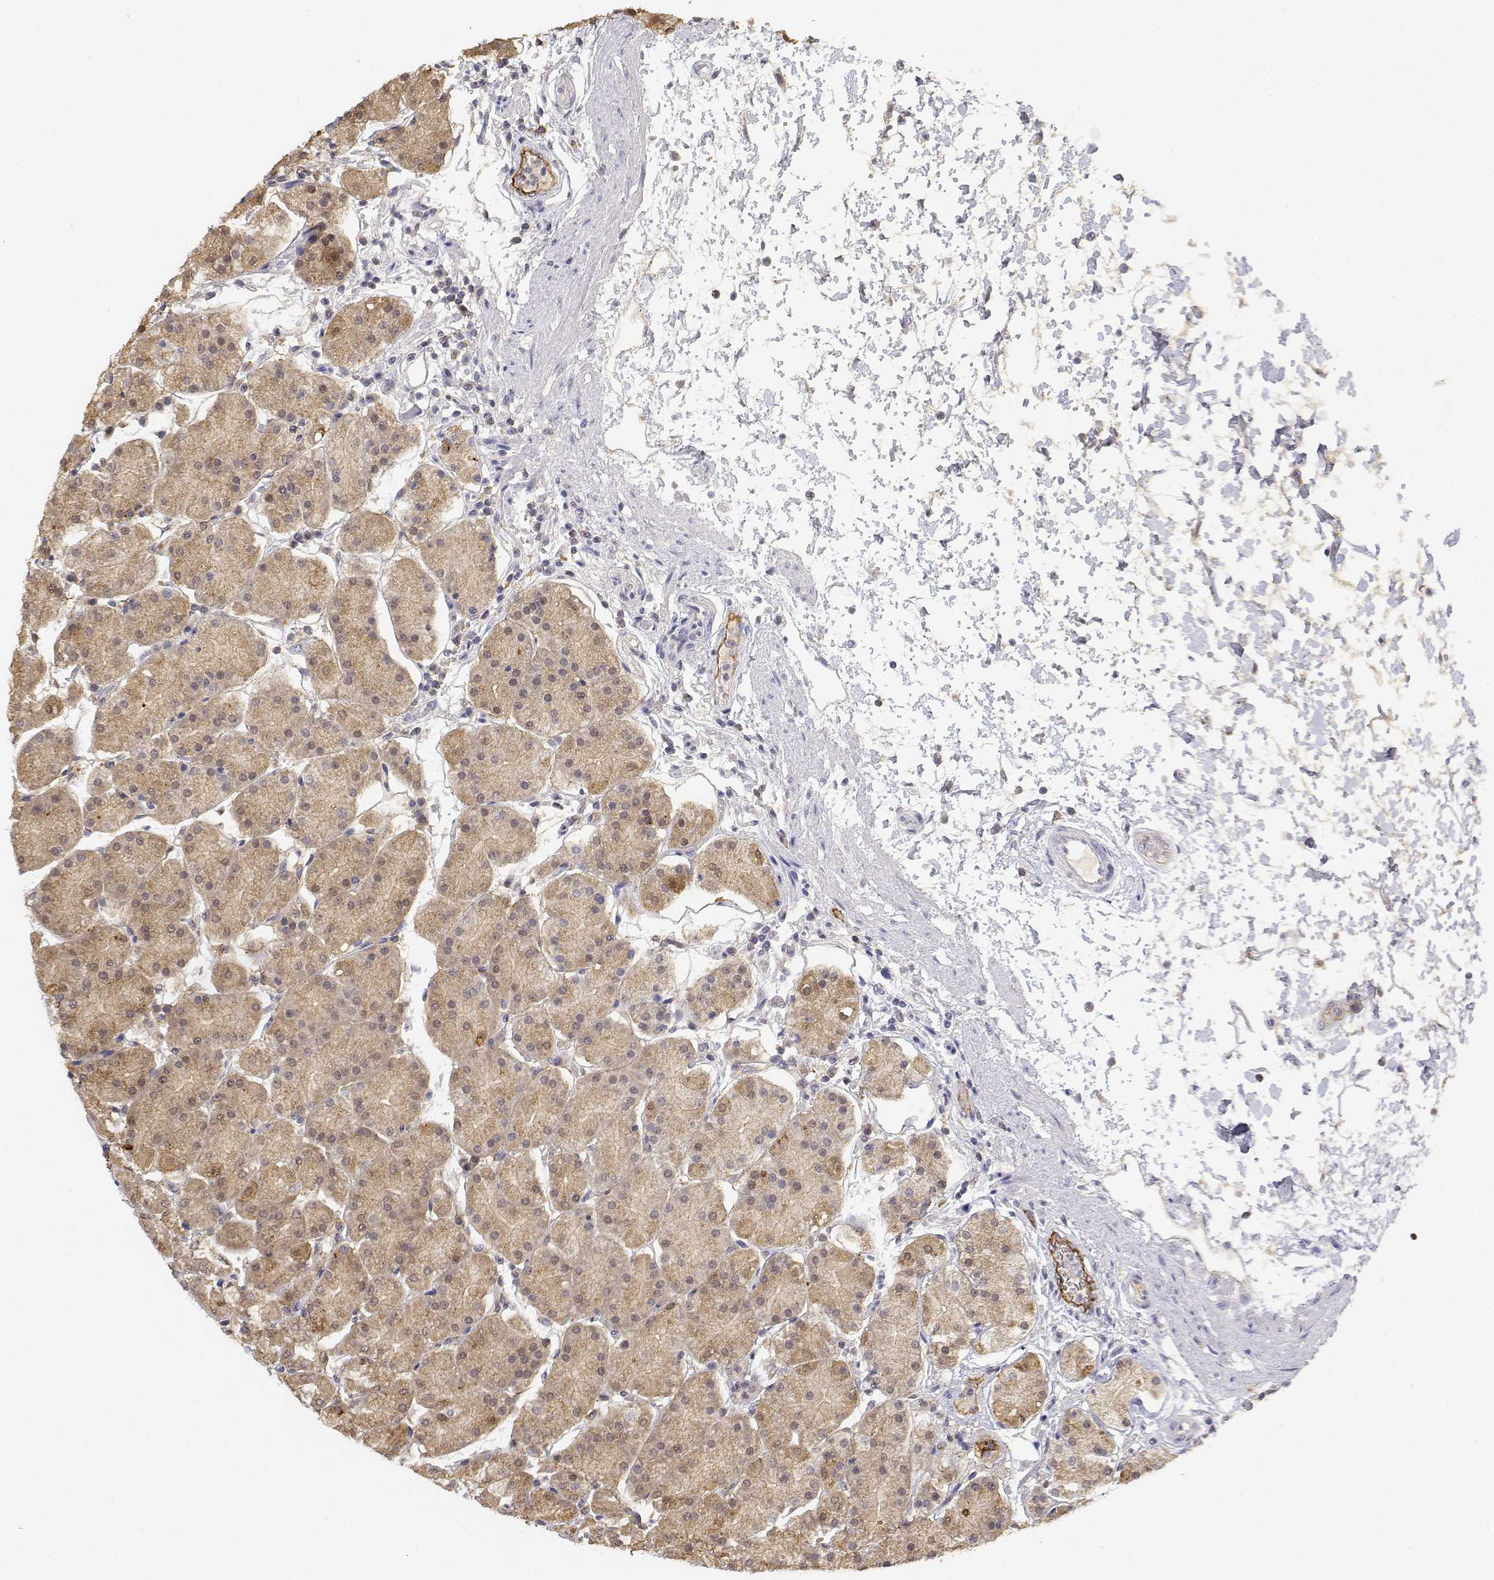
{"staining": {"intensity": "weak", "quantity": ">75%", "location": "cytoplasmic/membranous"}, "tissue": "stomach", "cell_type": "Glandular cells", "image_type": "normal", "snomed": [{"axis": "morphology", "description": "Normal tissue, NOS"}, {"axis": "topography", "description": "Stomach"}], "caption": "Unremarkable stomach demonstrates weak cytoplasmic/membranous positivity in approximately >75% of glandular cells, visualized by immunohistochemistry. (IHC, brightfield microscopy, high magnification).", "gene": "ADA", "patient": {"sex": "male", "age": 54}}